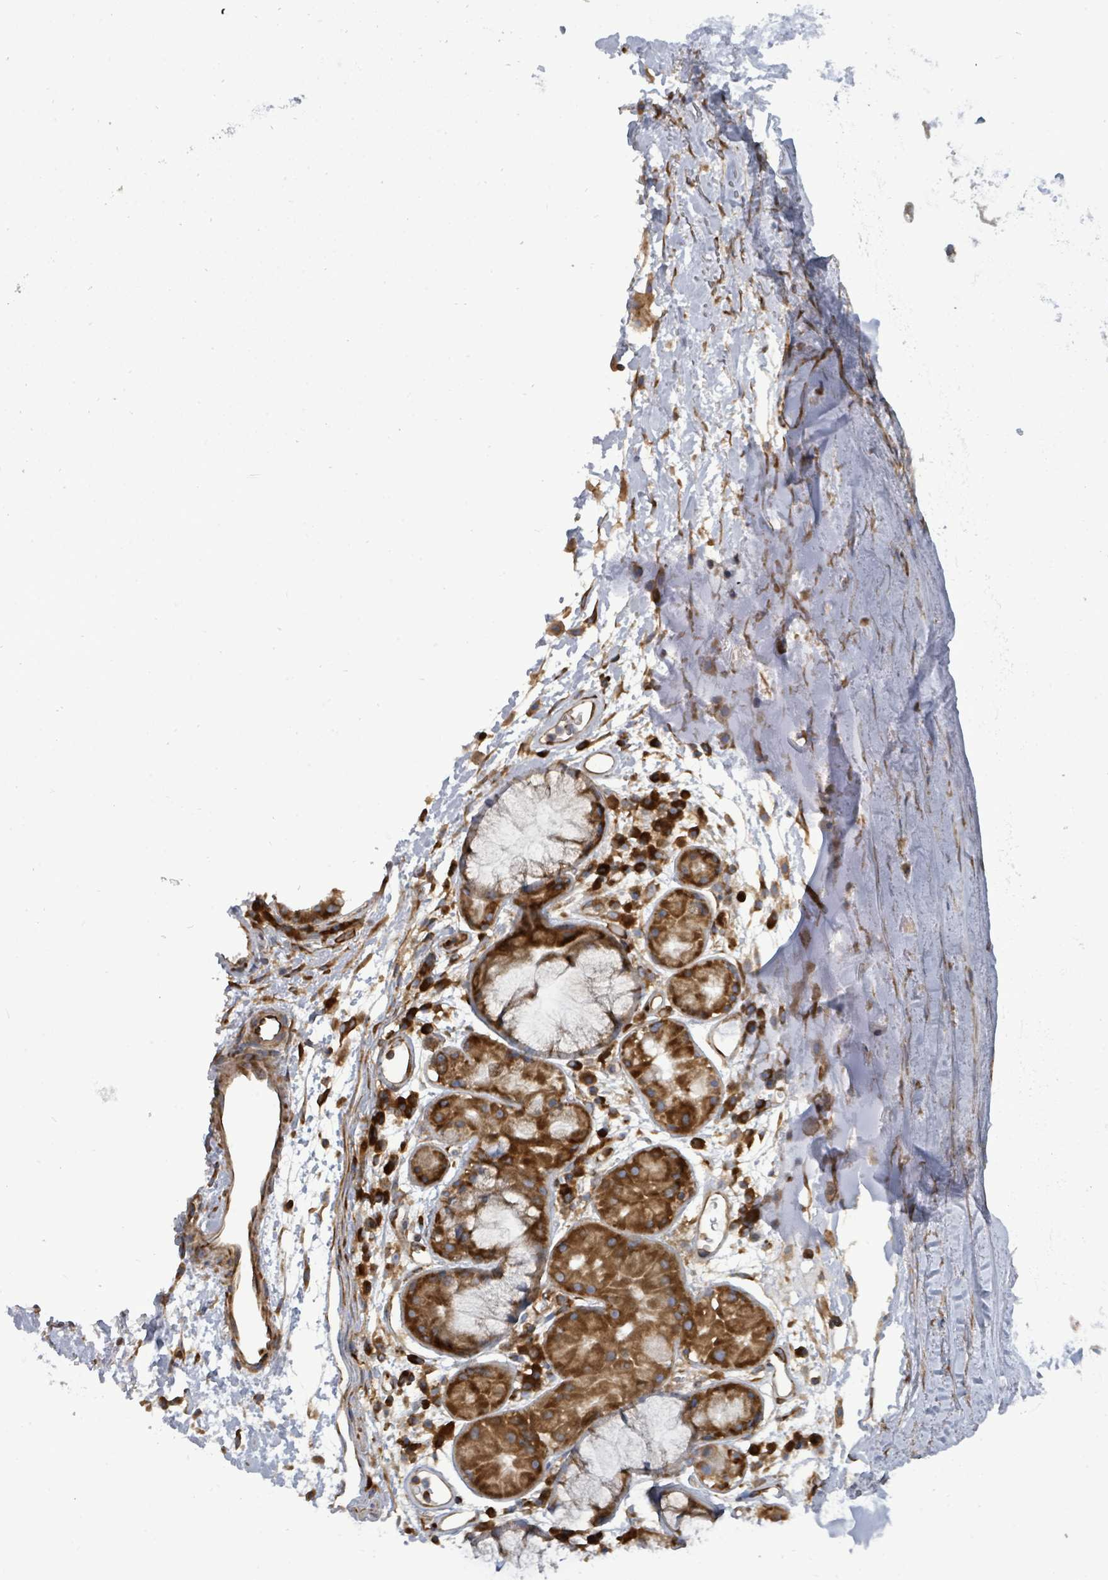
{"staining": {"intensity": "moderate", "quantity": ">75%", "location": "cytoplasmic/membranous"}, "tissue": "soft tissue", "cell_type": "Fibroblasts", "image_type": "normal", "snomed": [{"axis": "morphology", "description": "Normal tissue, NOS"}, {"axis": "topography", "description": "Cartilage tissue"}], "caption": "Immunohistochemistry histopathology image of unremarkable human soft tissue stained for a protein (brown), which demonstrates medium levels of moderate cytoplasmic/membranous expression in about >75% of fibroblasts.", "gene": "EIF3CL", "patient": {"sex": "male", "age": 80}}